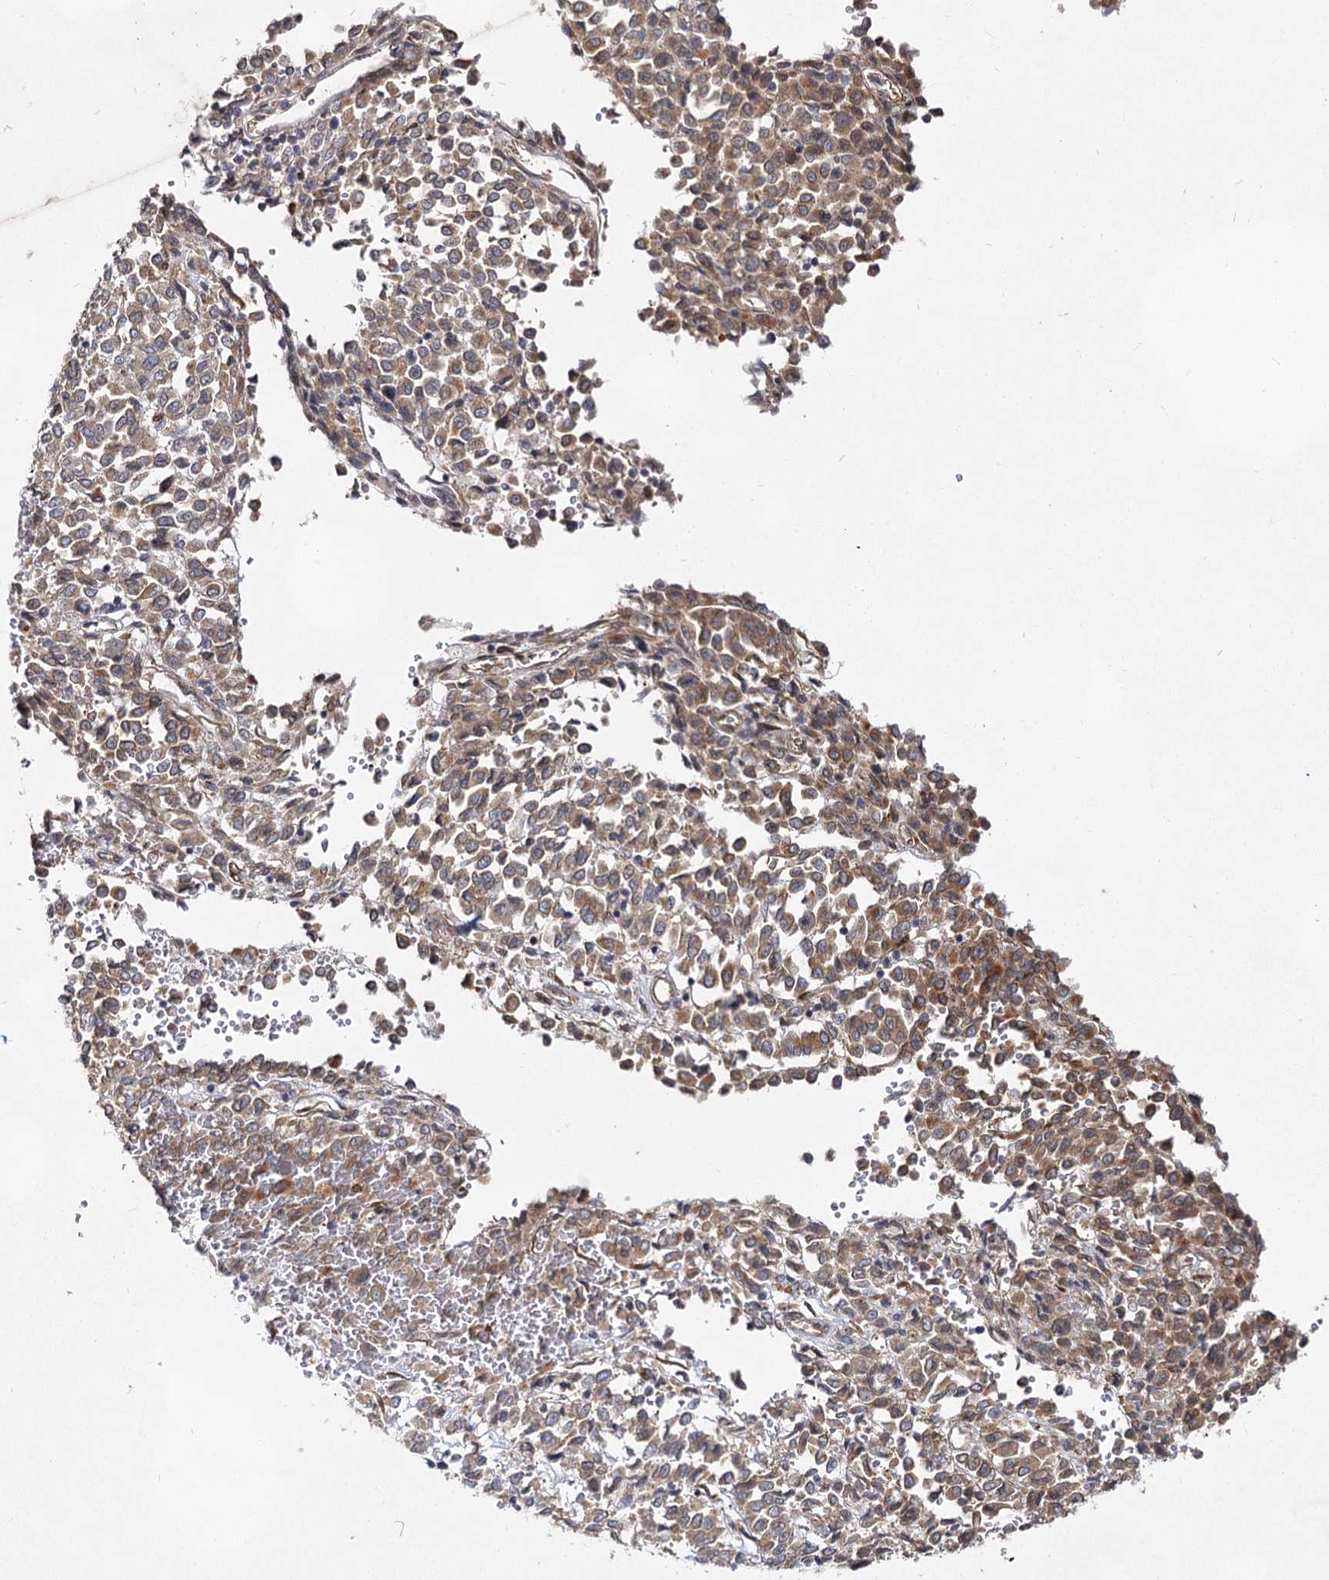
{"staining": {"intensity": "moderate", "quantity": "25%-75%", "location": "cytoplasmic/membranous"}, "tissue": "melanoma", "cell_type": "Tumor cells", "image_type": "cancer", "snomed": [{"axis": "morphology", "description": "Malignant melanoma, Metastatic site"}, {"axis": "topography", "description": "Pancreas"}], "caption": "IHC image of neoplastic tissue: melanoma stained using immunohistochemistry (IHC) shows medium levels of moderate protein expression localized specifically in the cytoplasmic/membranous of tumor cells, appearing as a cytoplasmic/membranous brown color.", "gene": "IQSEC1", "patient": {"sex": "female", "age": 30}}